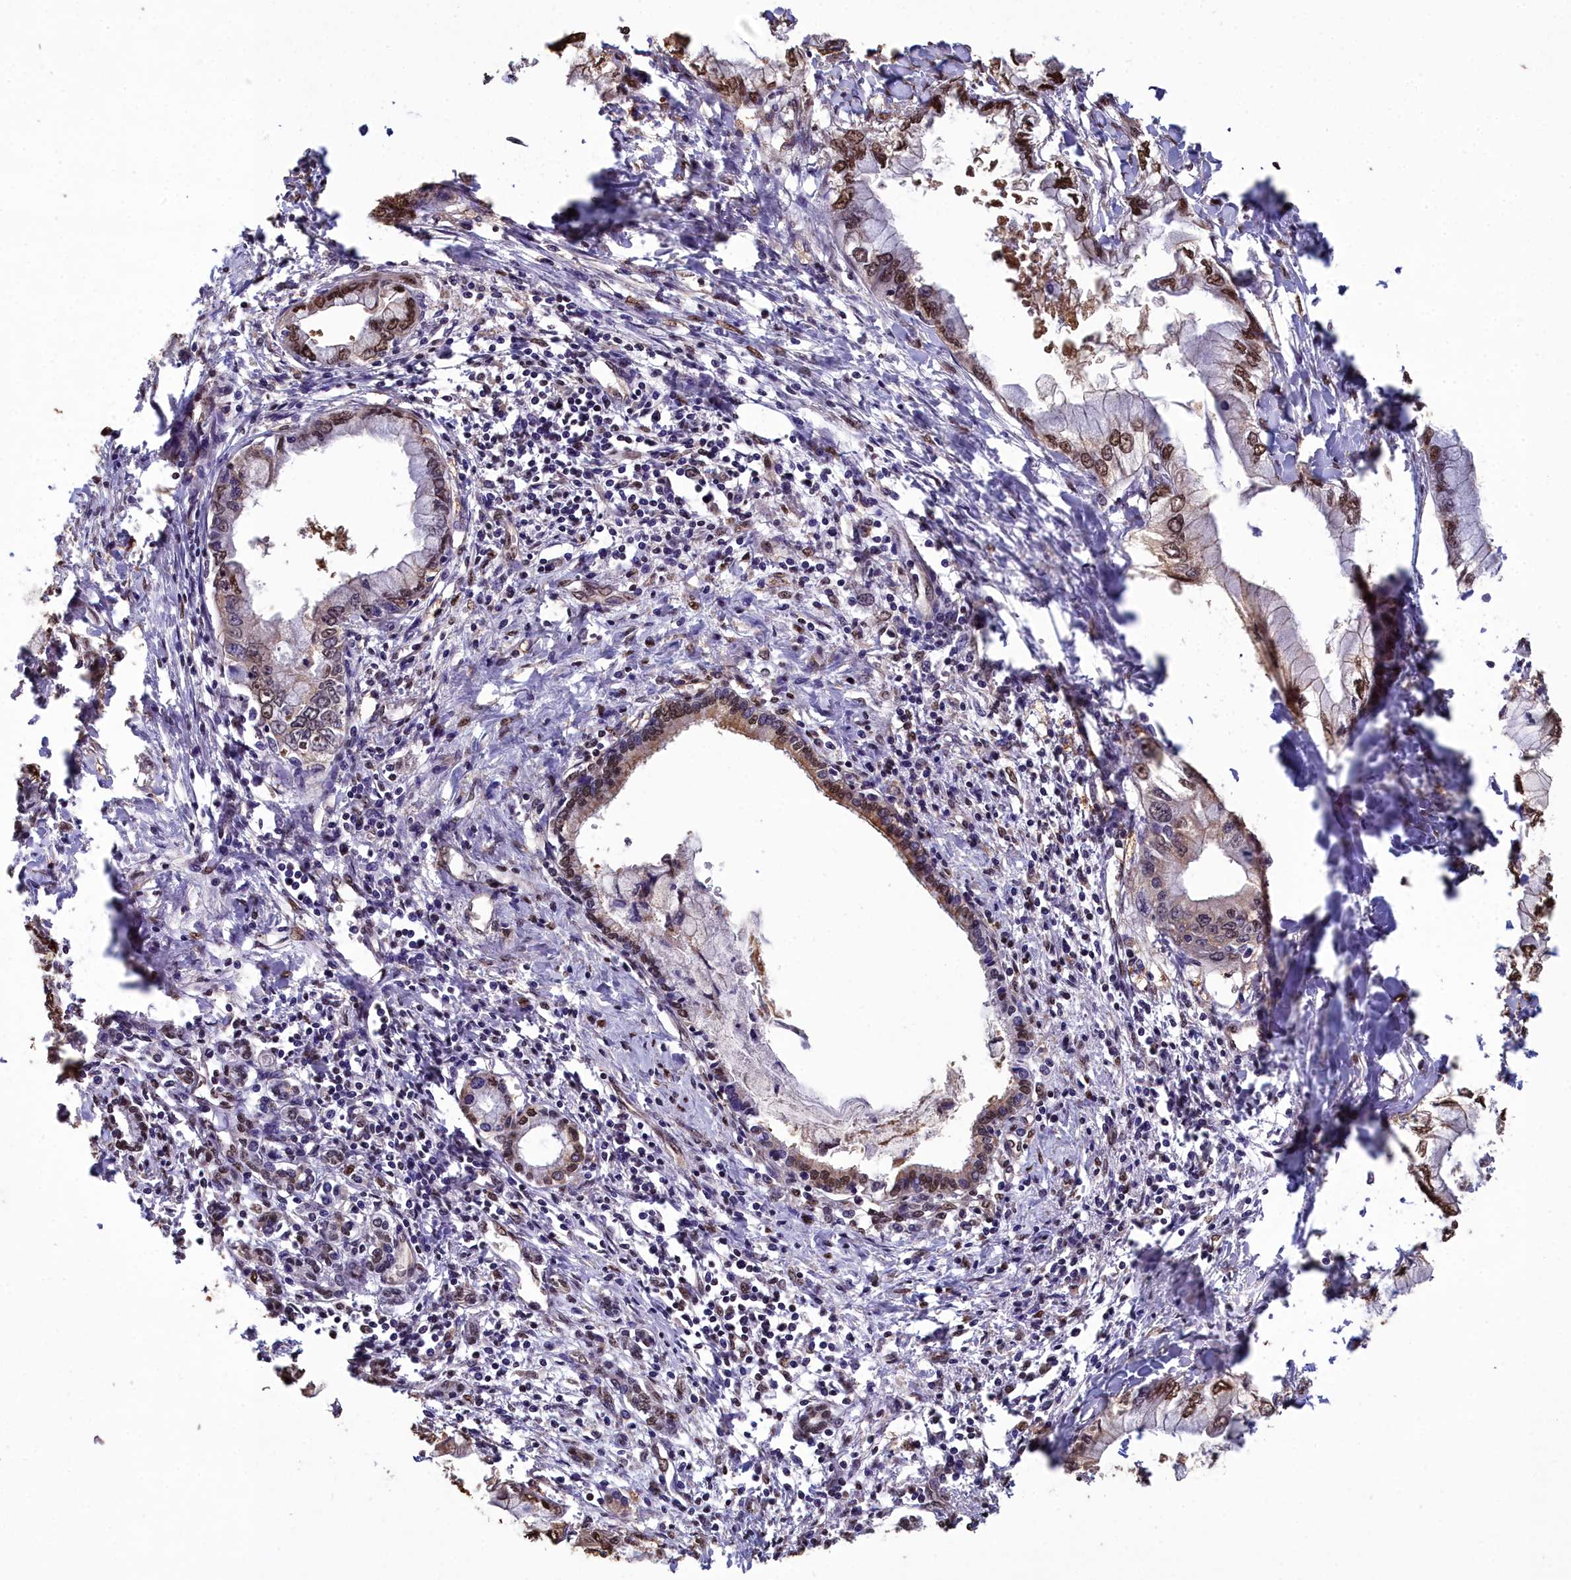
{"staining": {"intensity": "moderate", "quantity": ">75%", "location": "nuclear"}, "tissue": "pancreatic cancer", "cell_type": "Tumor cells", "image_type": "cancer", "snomed": [{"axis": "morphology", "description": "Adenocarcinoma, NOS"}, {"axis": "topography", "description": "Pancreas"}], "caption": "Immunohistochemistry (IHC) photomicrograph of adenocarcinoma (pancreatic) stained for a protein (brown), which exhibits medium levels of moderate nuclear staining in about >75% of tumor cells.", "gene": "GAPDH", "patient": {"sex": "male", "age": 48}}